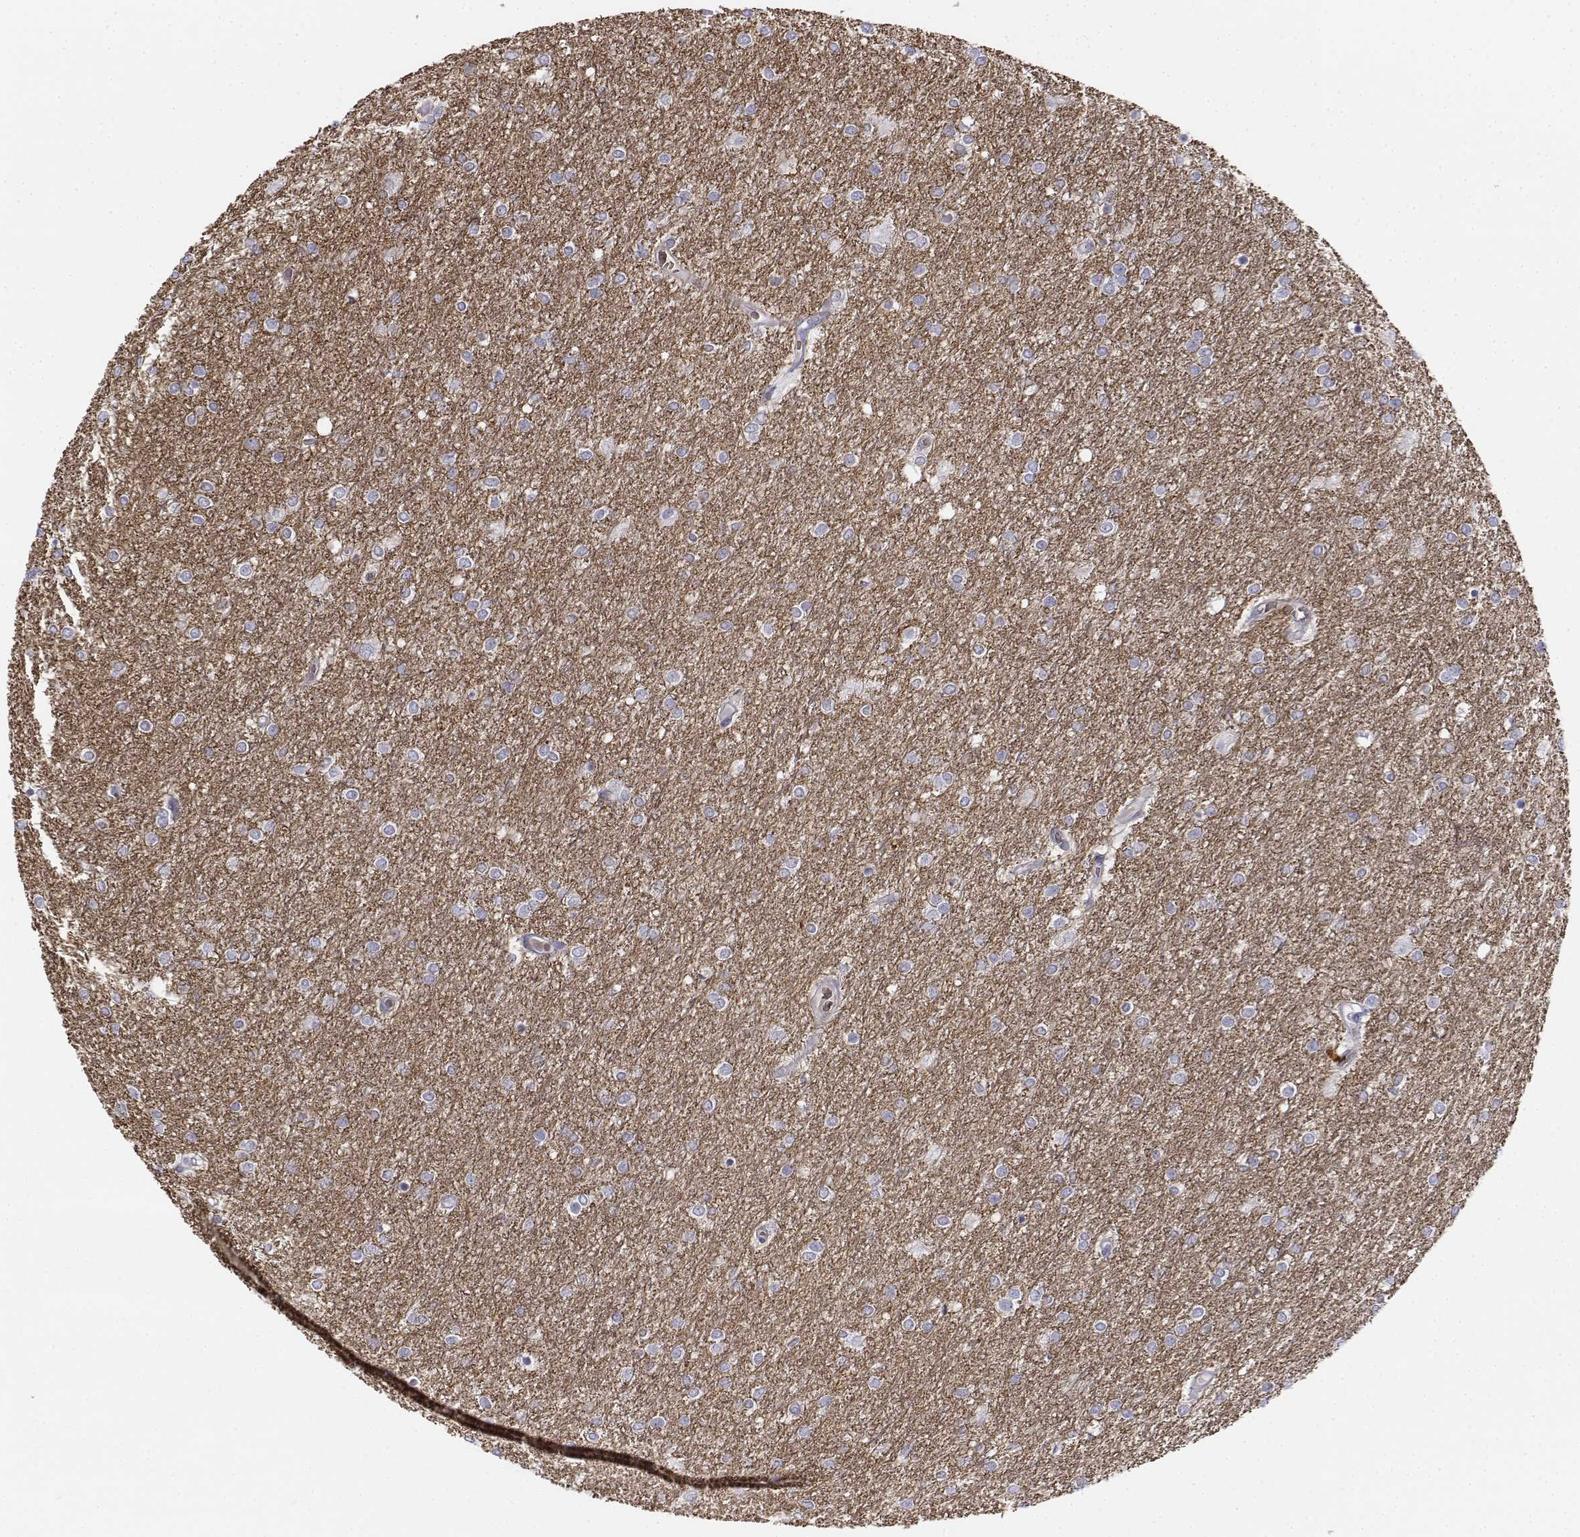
{"staining": {"intensity": "negative", "quantity": "none", "location": "none"}, "tissue": "glioma", "cell_type": "Tumor cells", "image_type": "cancer", "snomed": [{"axis": "morphology", "description": "Glioma, malignant, High grade"}, {"axis": "topography", "description": "Brain"}], "caption": "High-grade glioma (malignant) was stained to show a protein in brown. There is no significant expression in tumor cells.", "gene": "CADM1", "patient": {"sex": "female", "age": 61}}